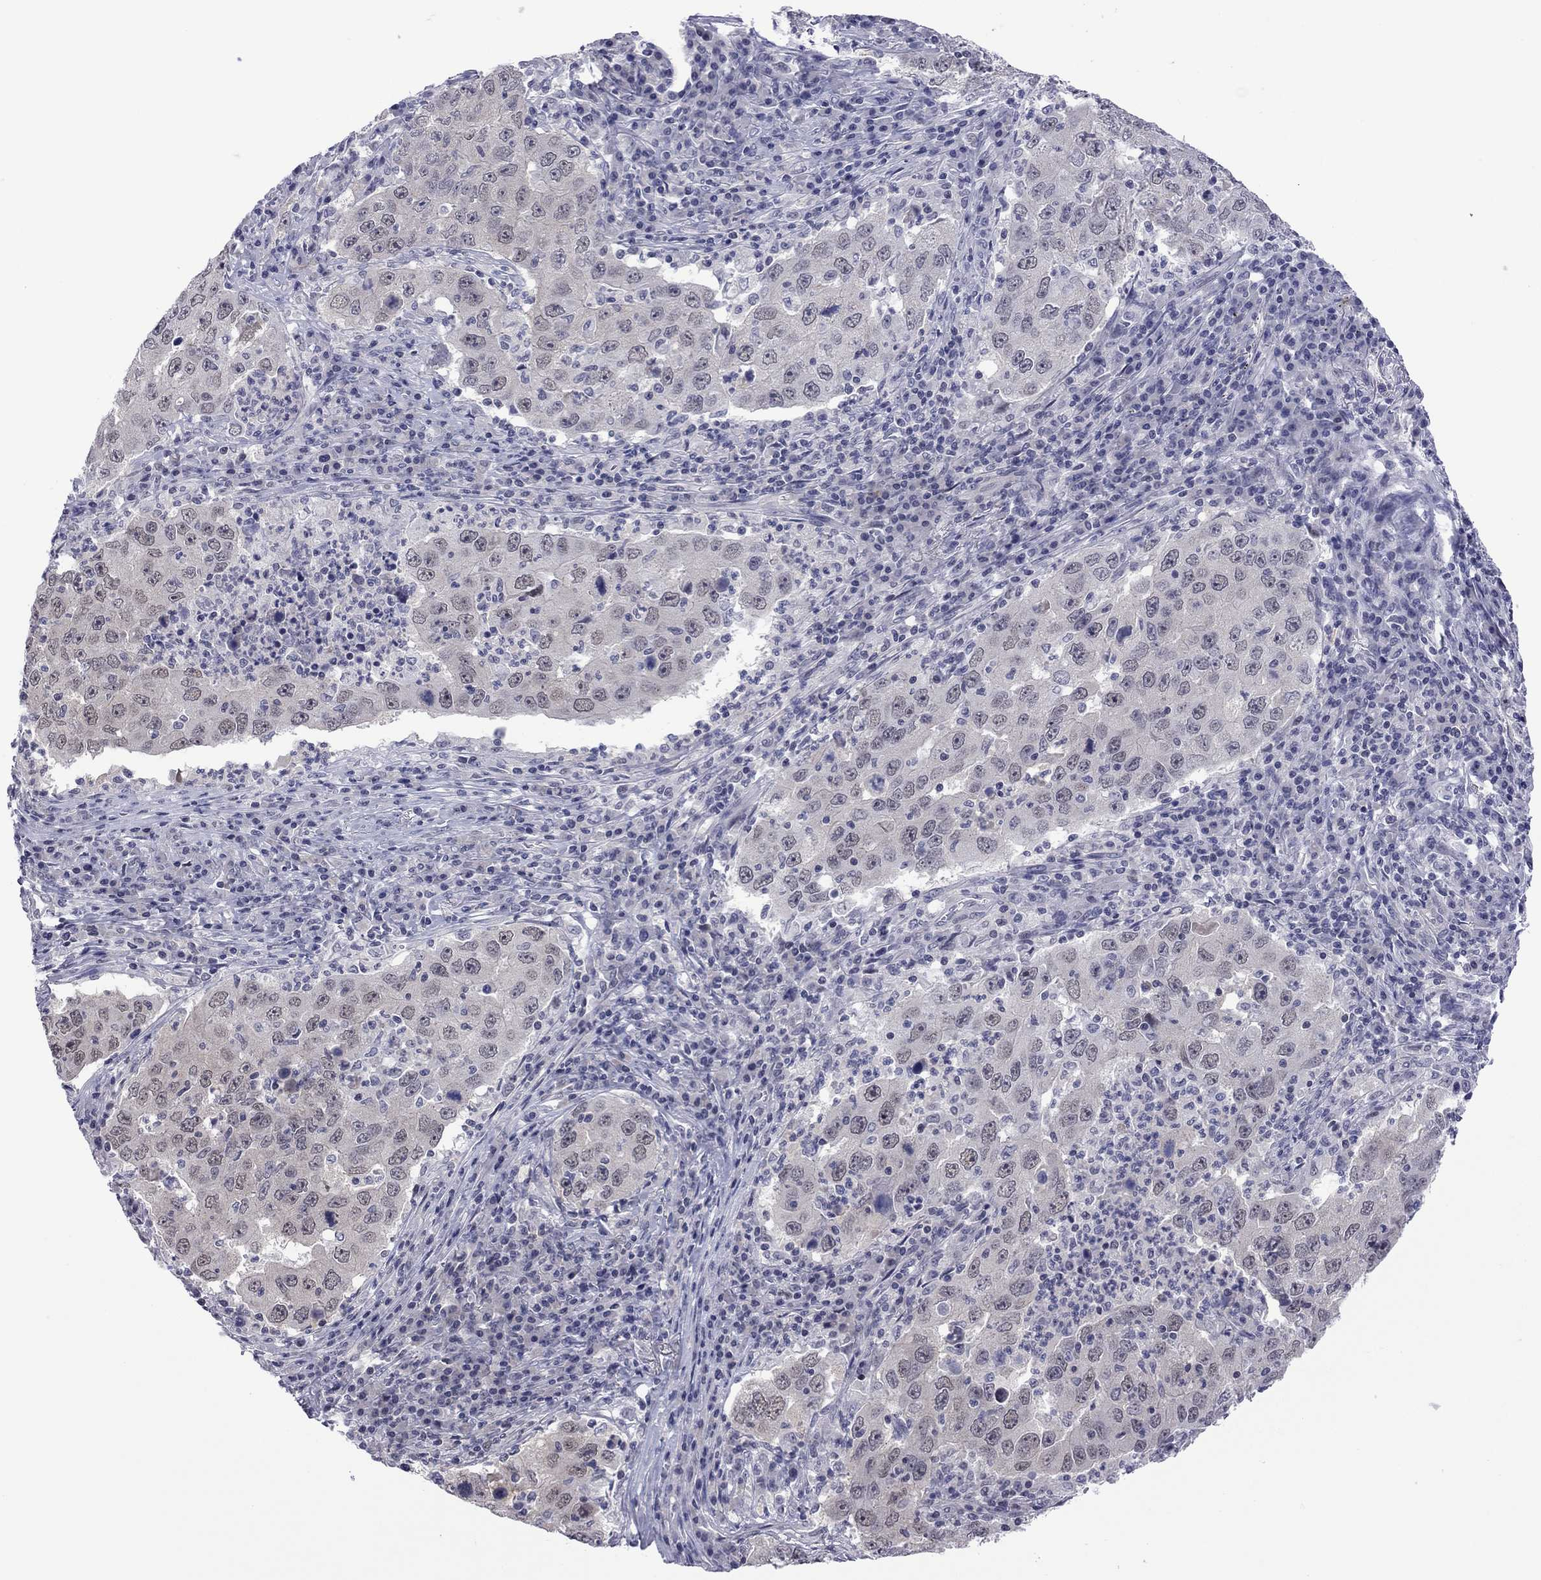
{"staining": {"intensity": "weak", "quantity": "<25%", "location": "nuclear"}, "tissue": "lung cancer", "cell_type": "Tumor cells", "image_type": "cancer", "snomed": [{"axis": "morphology", "description": "Adenocarcinoma, NOS"}, {"axis": "topography", "description": "Lung"}], "caption": "DAB immunohistochemical staining of lung cancer (adenocarcinoma) demonstrates no significant expression in tumor cells.", "gene": "POU5F2", "patient": {"sex": "male", "age": 73}}